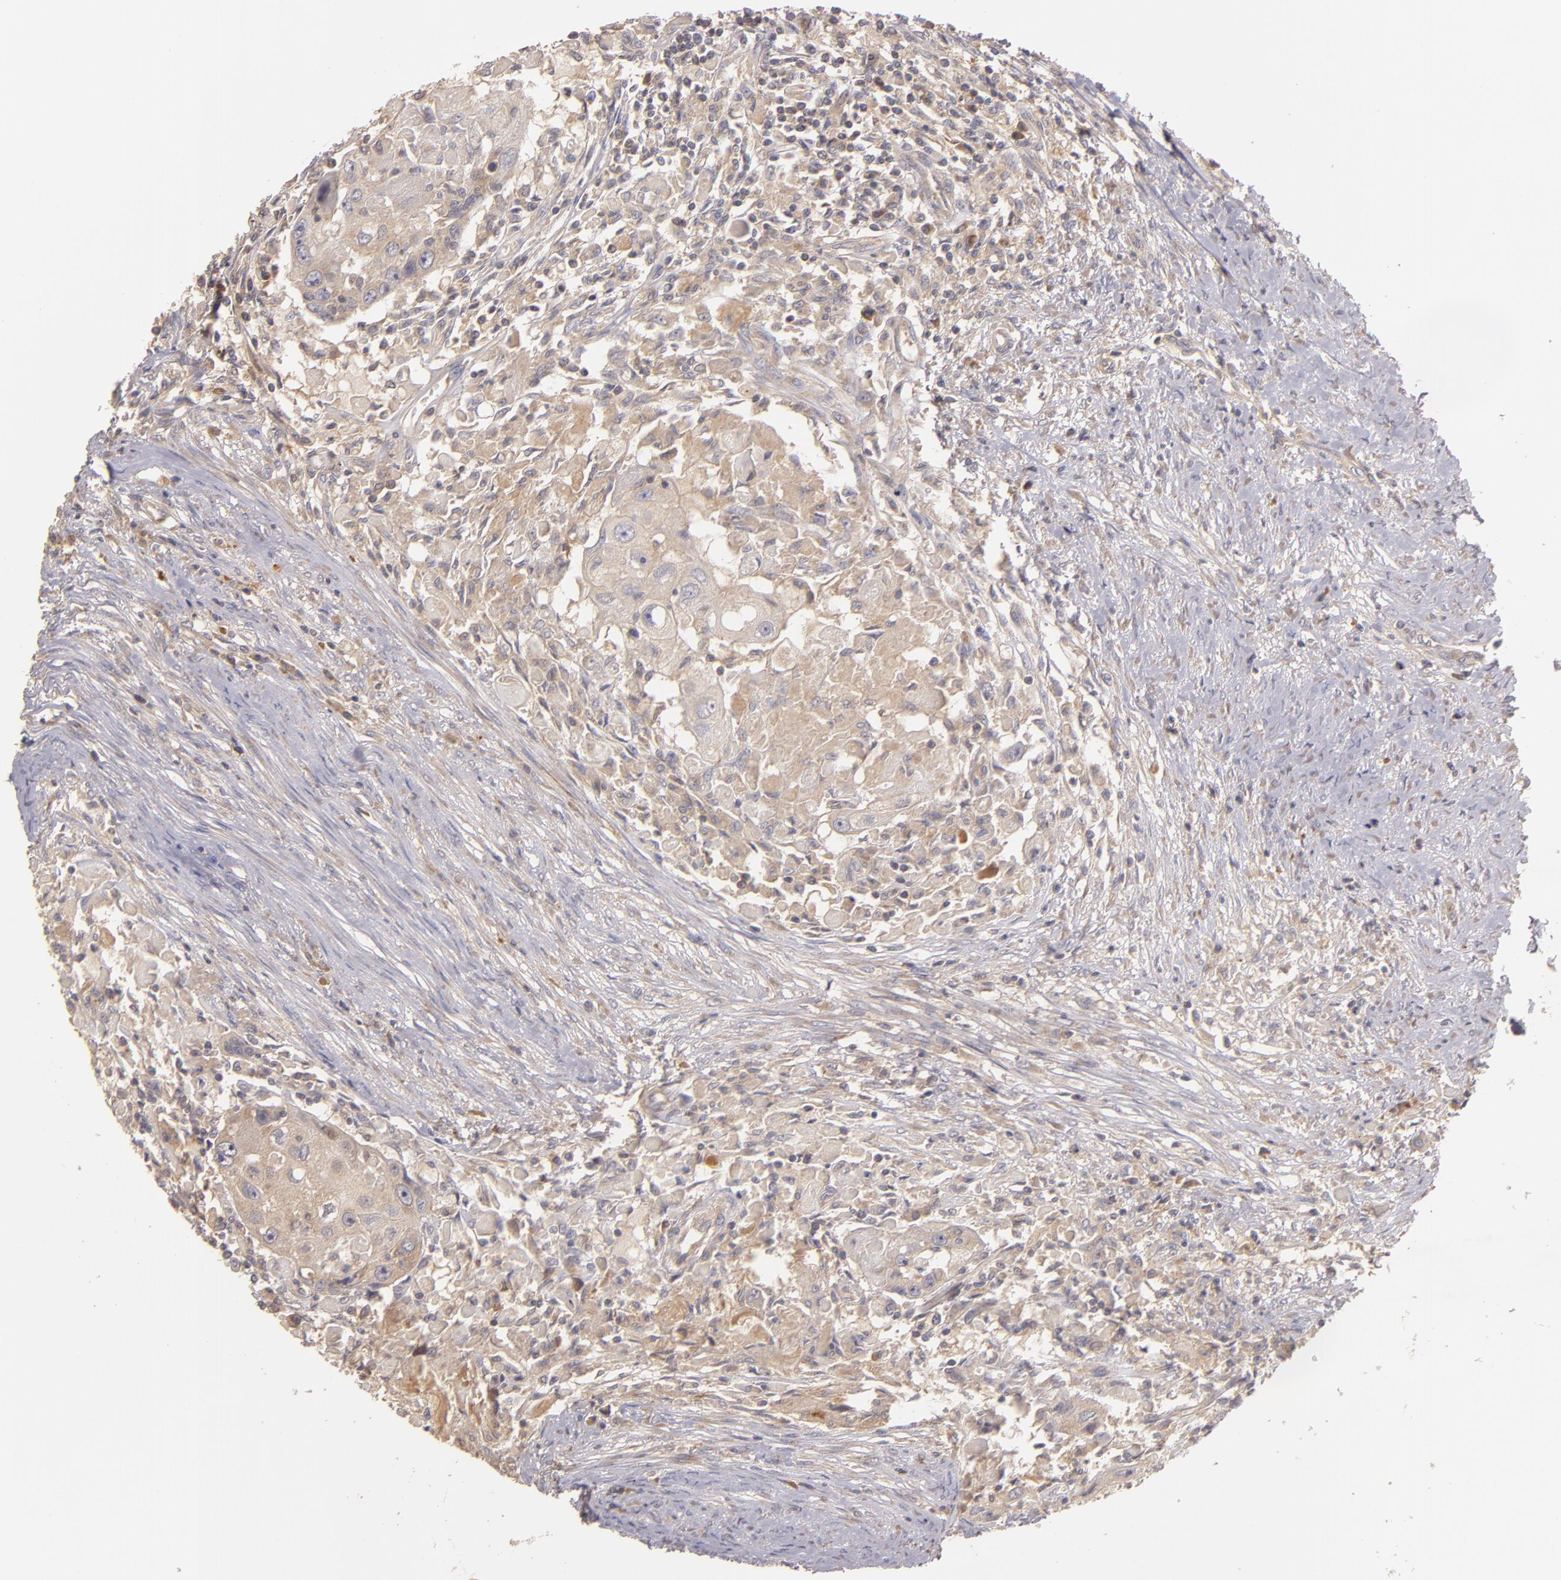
{"staining": {"intensity": "moderate", "quantity": "25%-75%", "location": "cytoplasmic/membranous"}, "tissue": "head and neck cancer", "cell_type": "Tumor cells", "image_type": "cancer", "snomed": [{"axis": "morphology", "description": "Squamous cell carcinoma, NOS"}, {"axis": "topography", "description": "Head-Neck"}], "caption": "Head and neck cancer (squamous cell carcinoma) stained for a protein displays moderate cytoplasmic/membranous positivity in tumor cells. The protein is shown in brown color, while the nuclei are stained blue.", "gene": "UPF3B", "patient": {"sex": "male", "age": 64}}